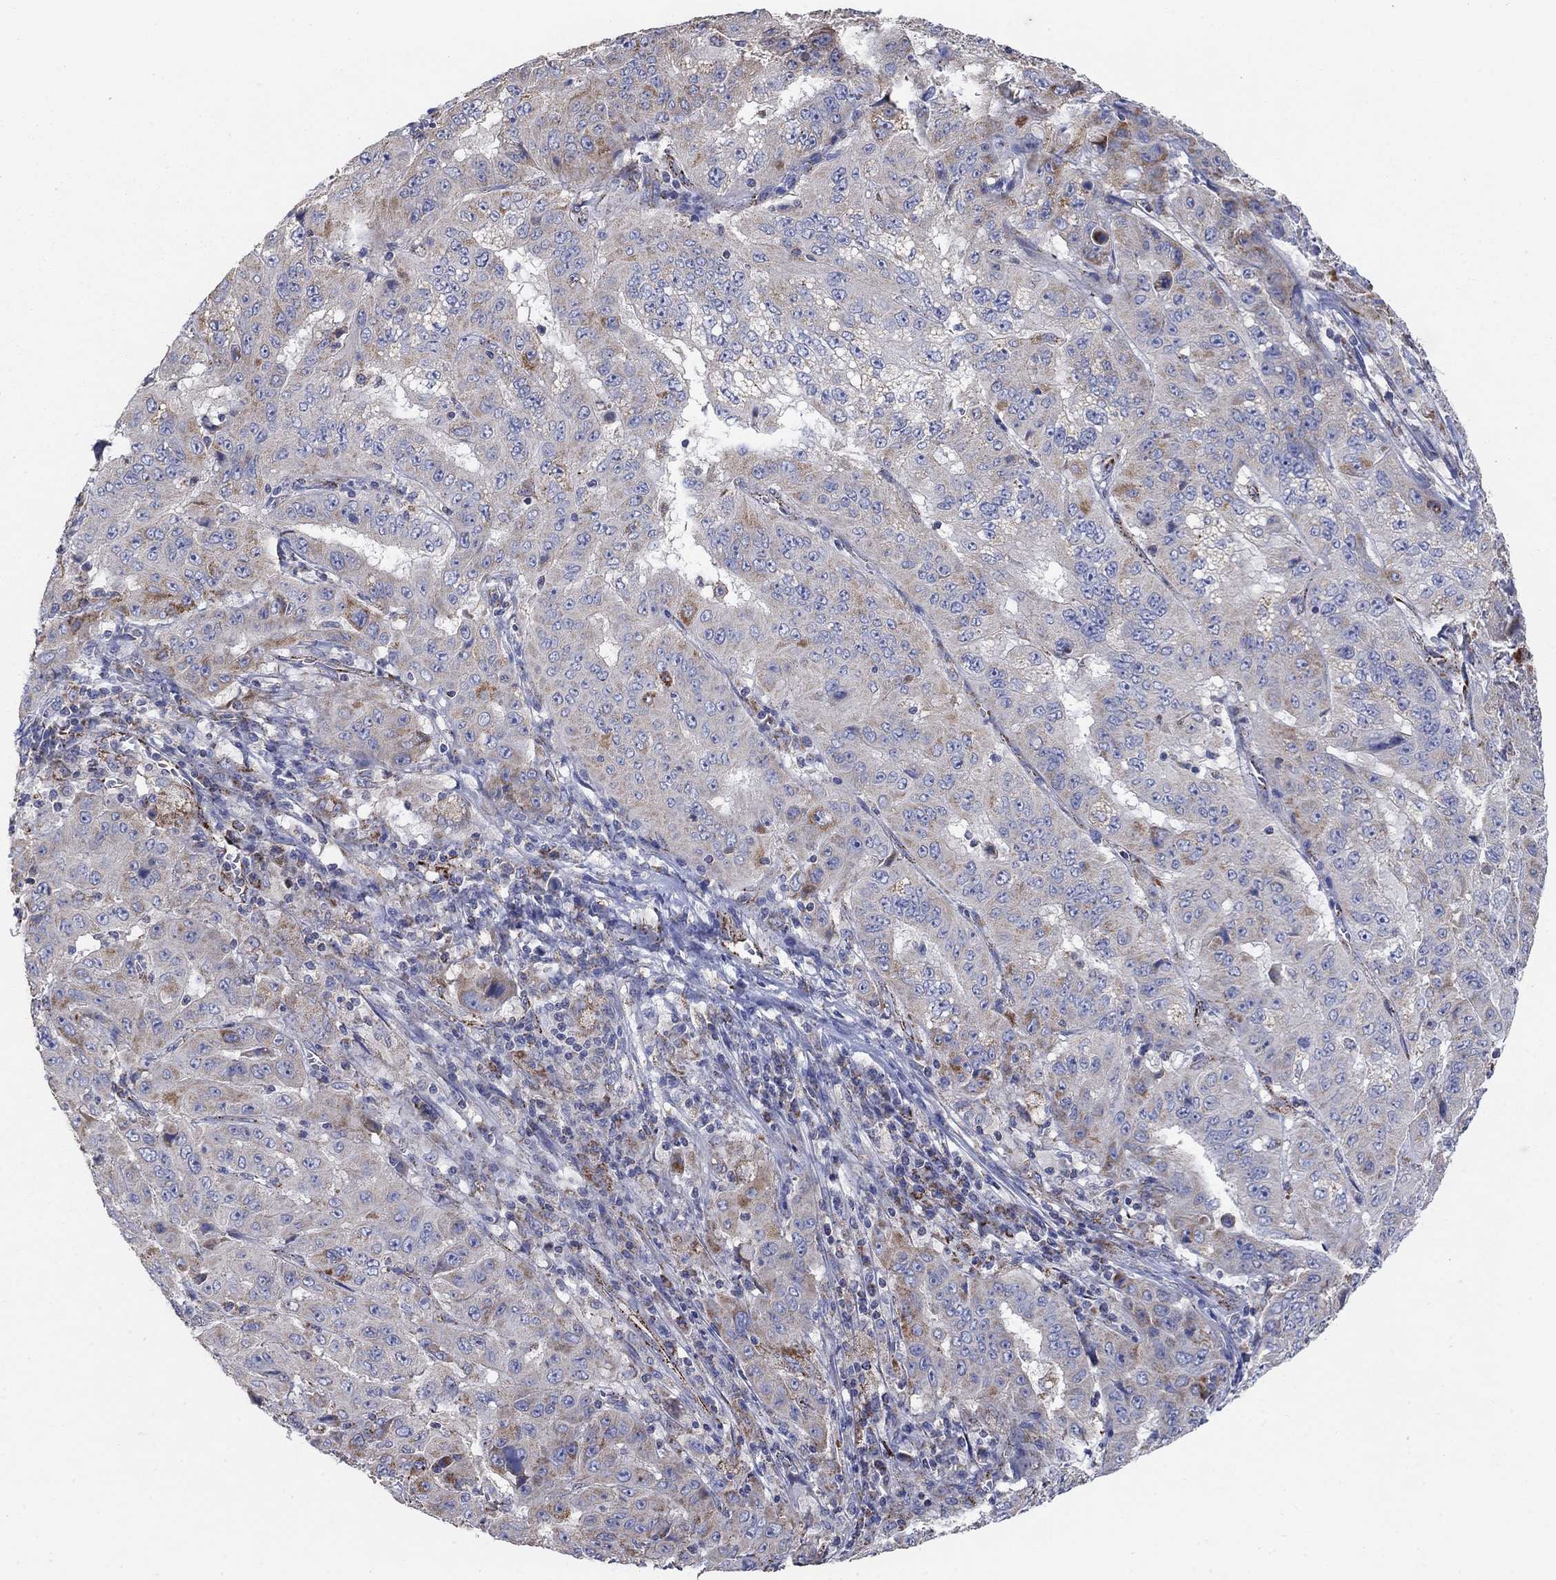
{"staining": {"intensity": "moderate", "quantity": "<25%", "location": "cytoplasmic/membranous"}, "tissue": "pancreatic cancer", "cell_type": "Tumor cells", "image_type": "cancer", "snomed": [{"axis": "morphology", "description": "Adenocarcinoma, NOS"}, {"axis": "topography", "description": "Pancreas"}], "caption": "A low amount of moderate cytoplasmic/membranous staining is present in about <25% of tumor cells in adenocarcinoma (pancreatic) tissue.", "gene": "PNPLA2", "patient": {"sex": "male", "age": 63}}